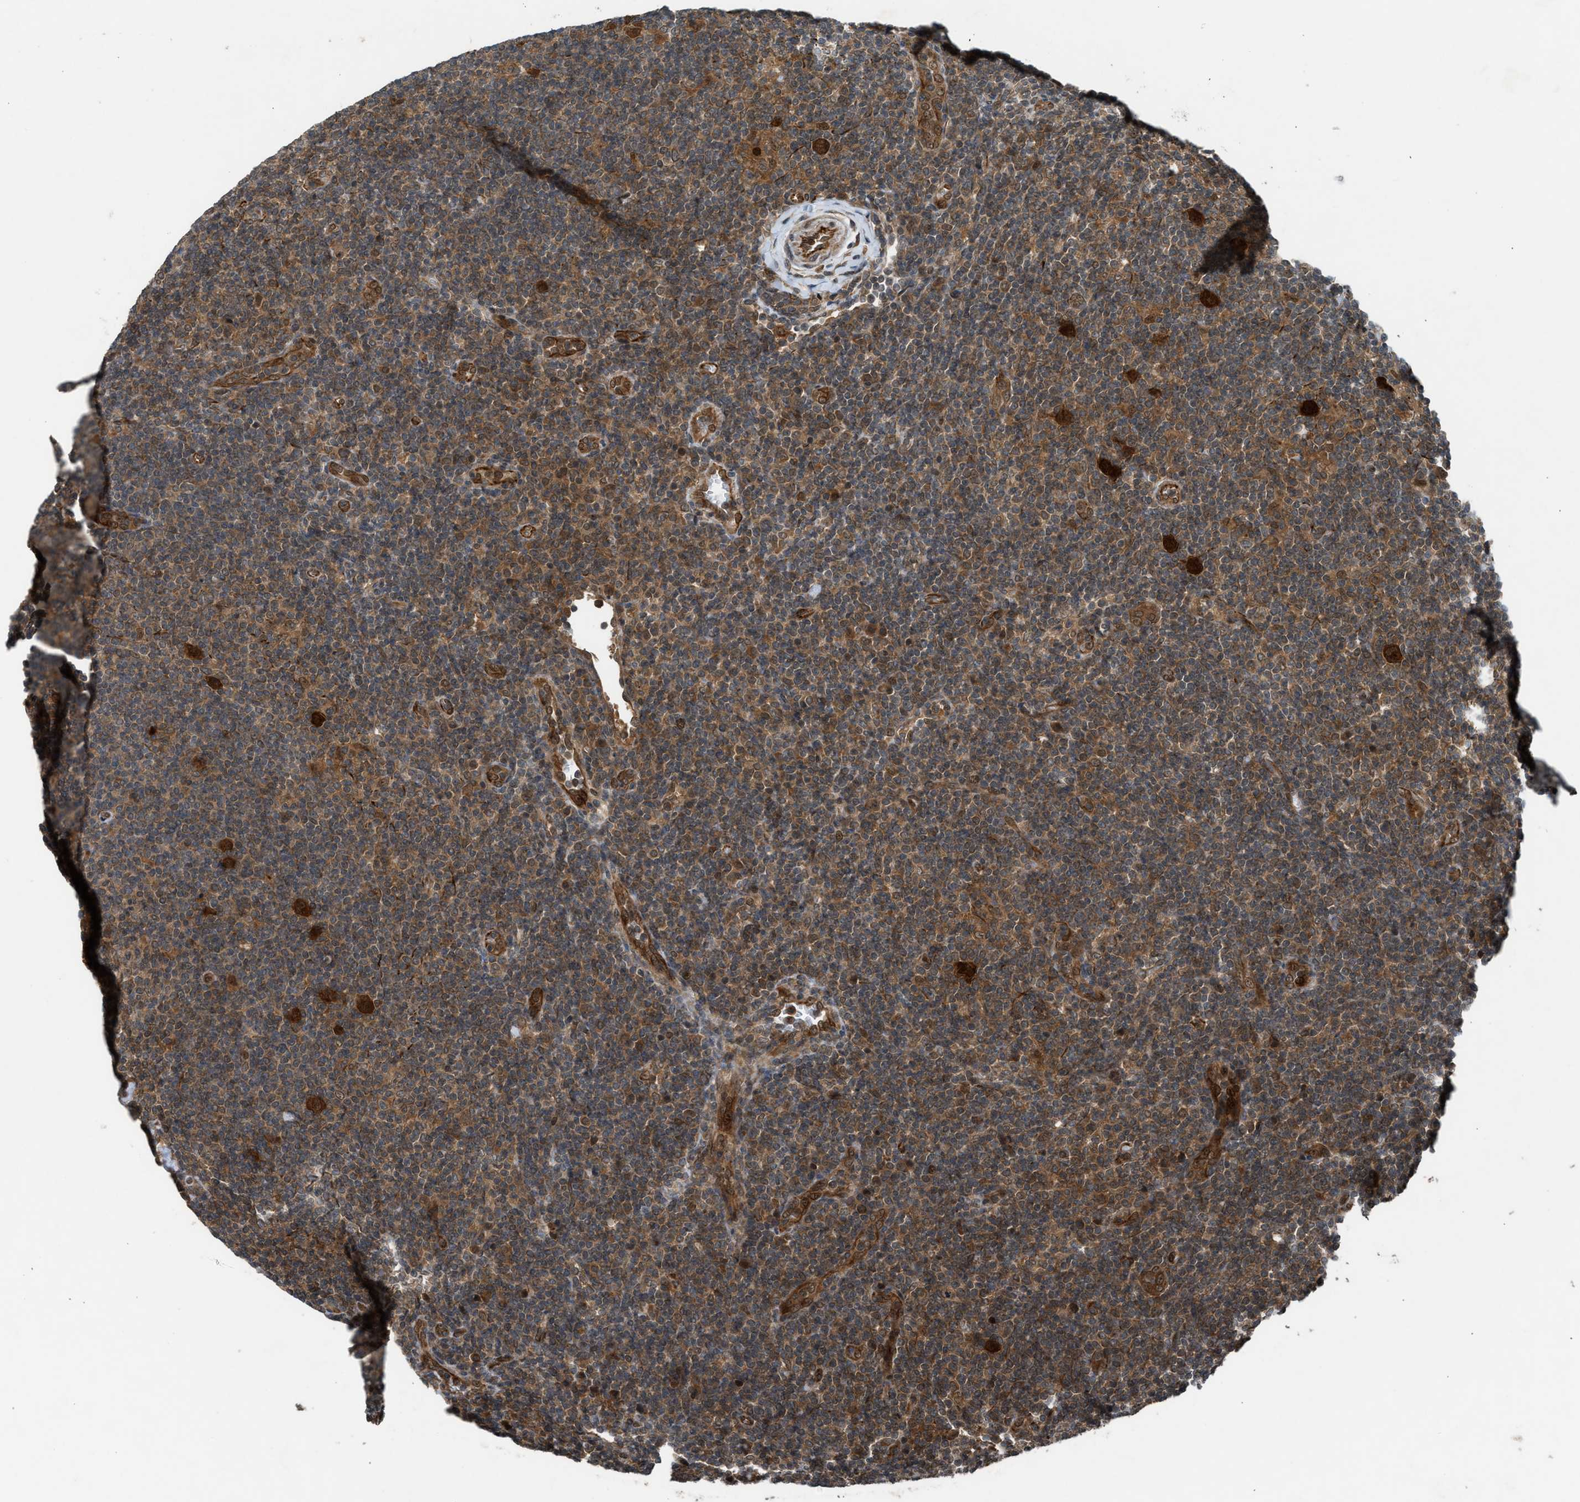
{"staining": {"intensity": "strong", "quantity": ">75%", "location": "cytoplasmic/membranous"}, "tissue": "lymphoma", "cell_type": "Tumor cells", "image_type": "cancer", "snomed": [{"axis": "morphology", "description": "Hodgkin's disease, NOS"}, {"axis": "topography", "description": "Lymph node"}], "caption": "IHC of human Hodgkin's disease reveals high levels of strong cytoplasmic/membranous positivity in about >75% of tumor cells. (IHC, brightfield microscopy, high magnification).", "gene": "TXNL1", "patient": {"sex": "female", "age": 57}}